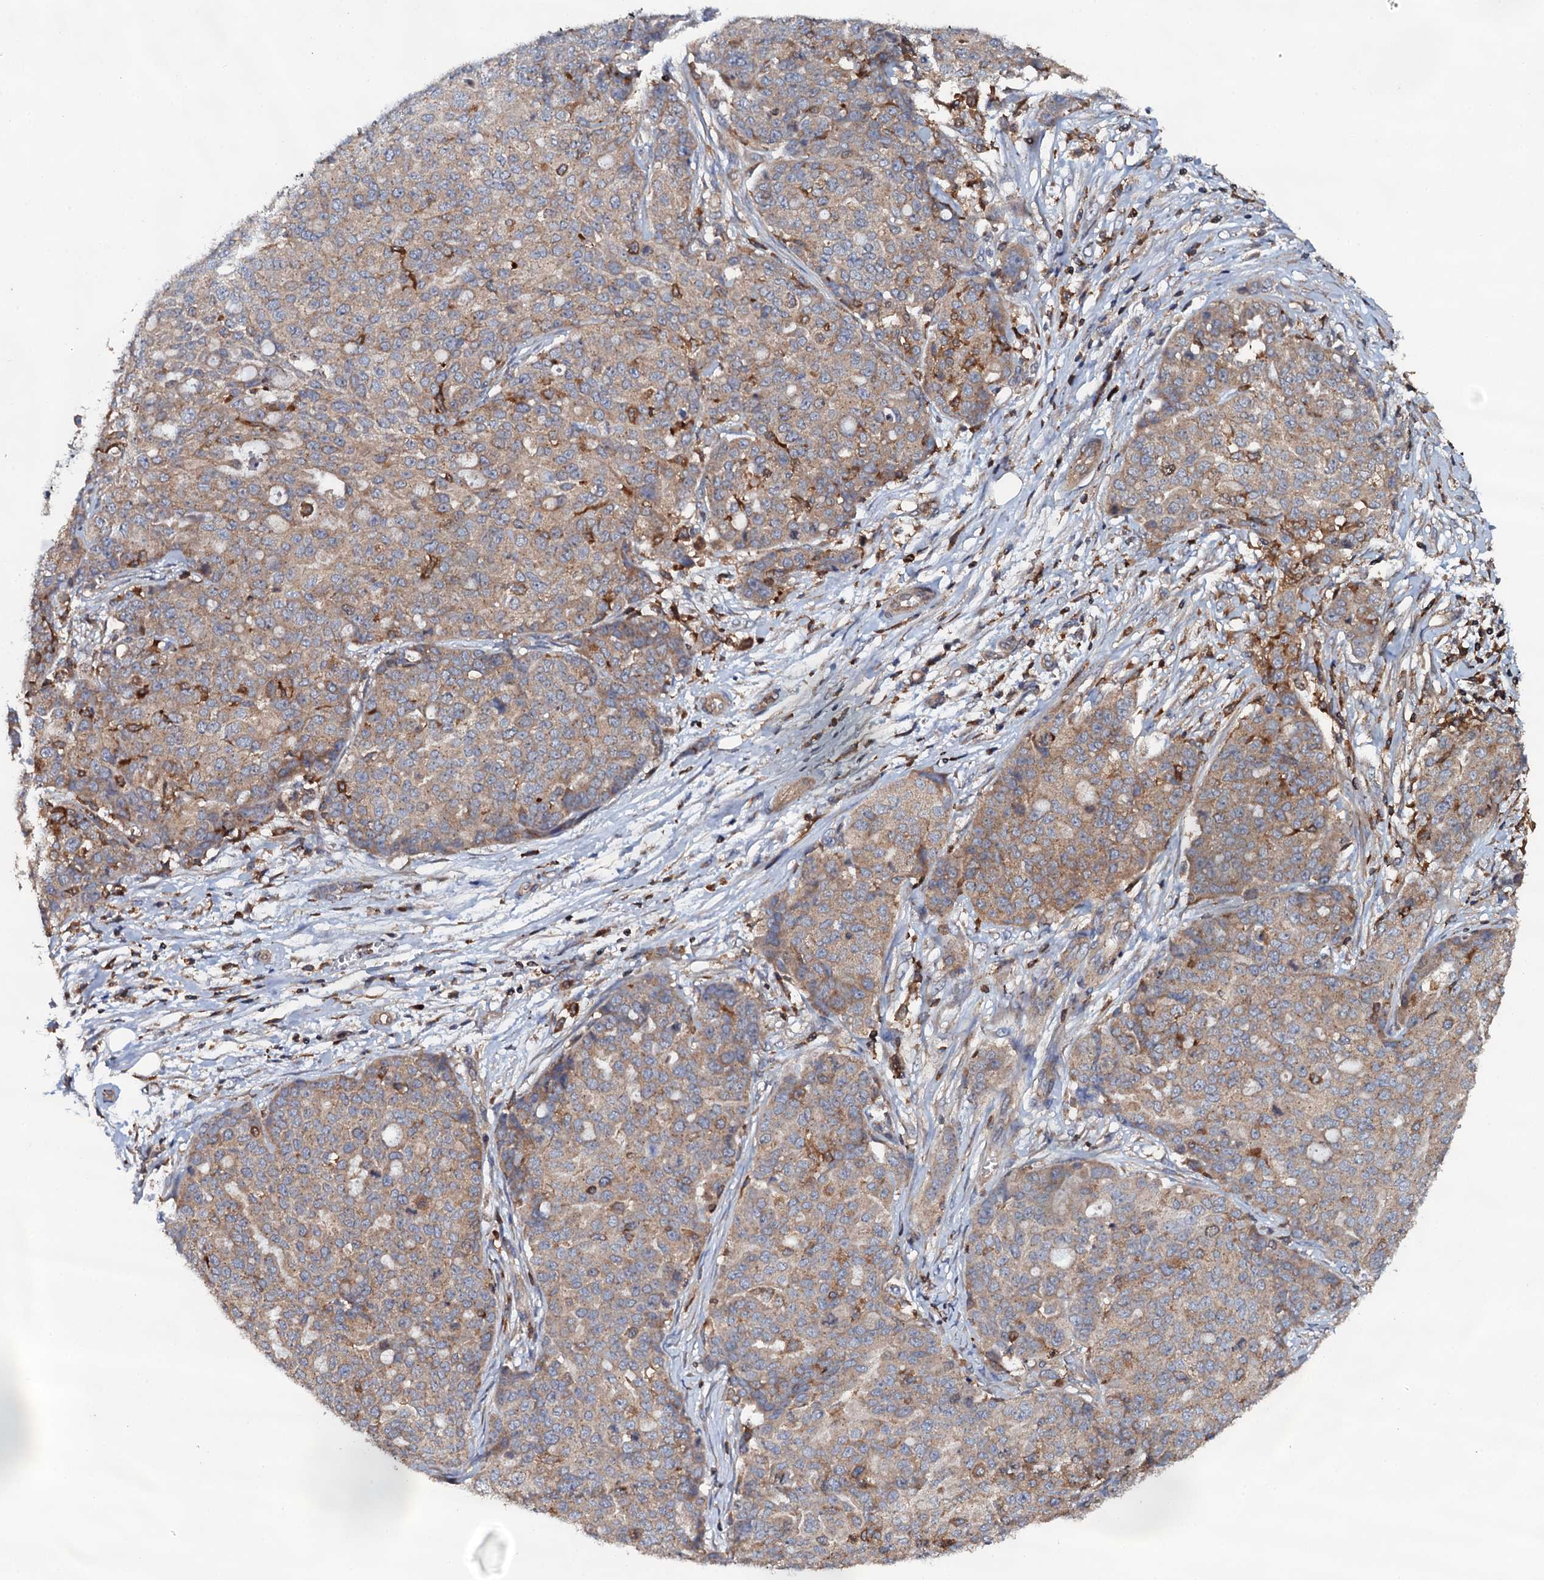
{"staining": {"intensity": "moderate", "quantity": ">75%", "location": "cytoplasmic/membranous"}, "tissue": "ovarian cancer", "cell_type": "Tumor cells", "image_type": "cancer", "snomed": [{"axis": "morphology", "description": "Cystadenocarcinoma, serous, NOS"}, {"axis": "topography", "description": "Soft tissue"}, {"axis": "topography", "description": "Ovary"}], "caption": "Moderate cytoplasmic/membranous protein expression is seen in approximately >75% of tumor cells in ovarian cancer.", "gene": "GRK2", "patient": {"sex": "female", "age": 57}}